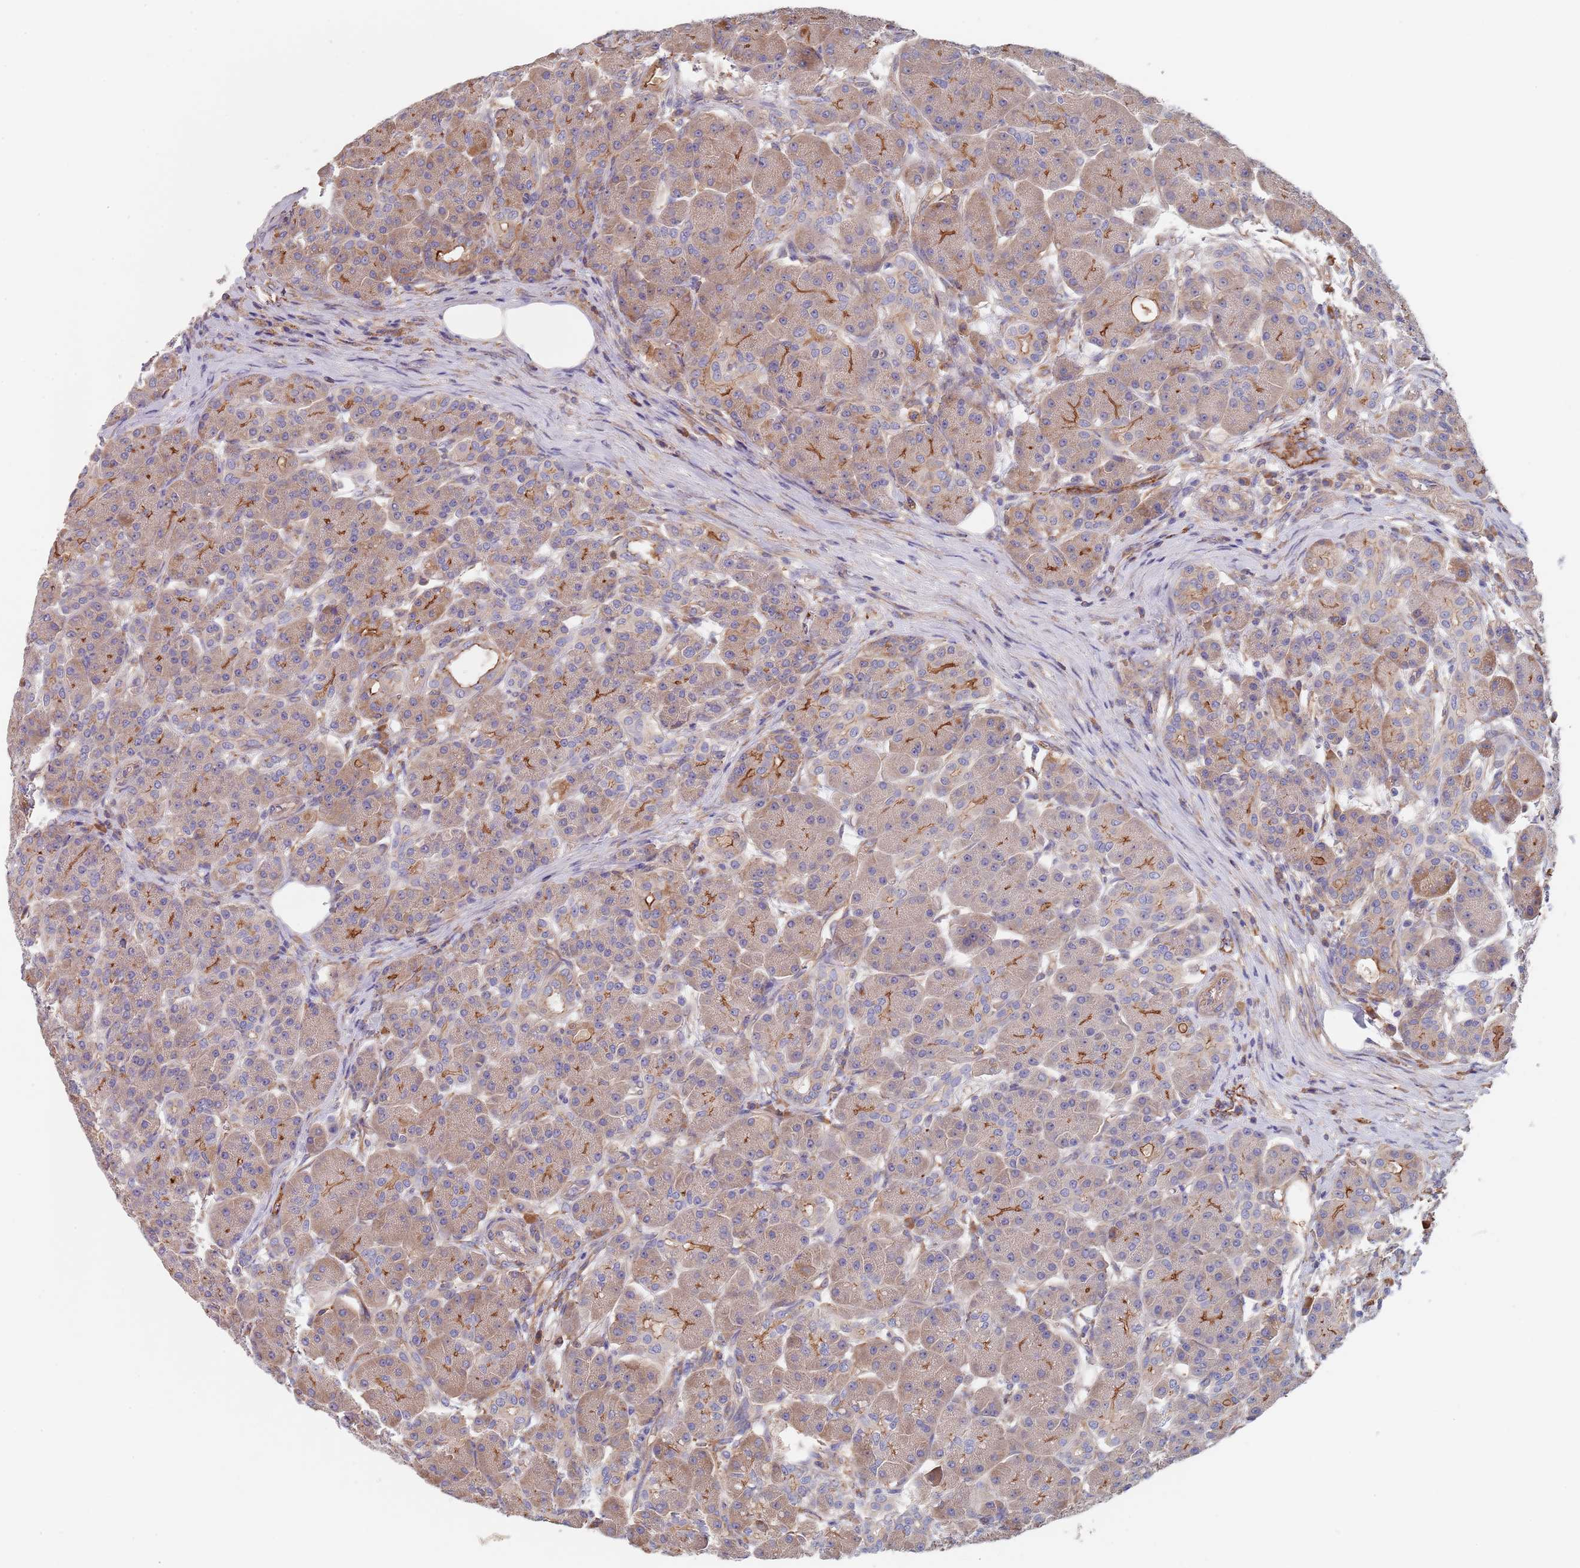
{"staining": {"intensity": "moderate", "quantity": "25%-75%", "location": "cytoplasmic/membranous"}, "tissue": "pancreas", "cell_type": "Exocrine glandular cells", "image_type": "normal", "snomed": [{"axis": "morphology", "description": "Normal tissue, NOS"}, {"axis": "topography", "description": "Pancreas"}], "caption": "Protein staining by IHC shows moderate cytoplasmic/membranous positivity in about 25%-75% of exocrine glandular cells in normal pancreas.", "gene": "DCUN1D3", "patient": {"sex": "male", "age": 63}}